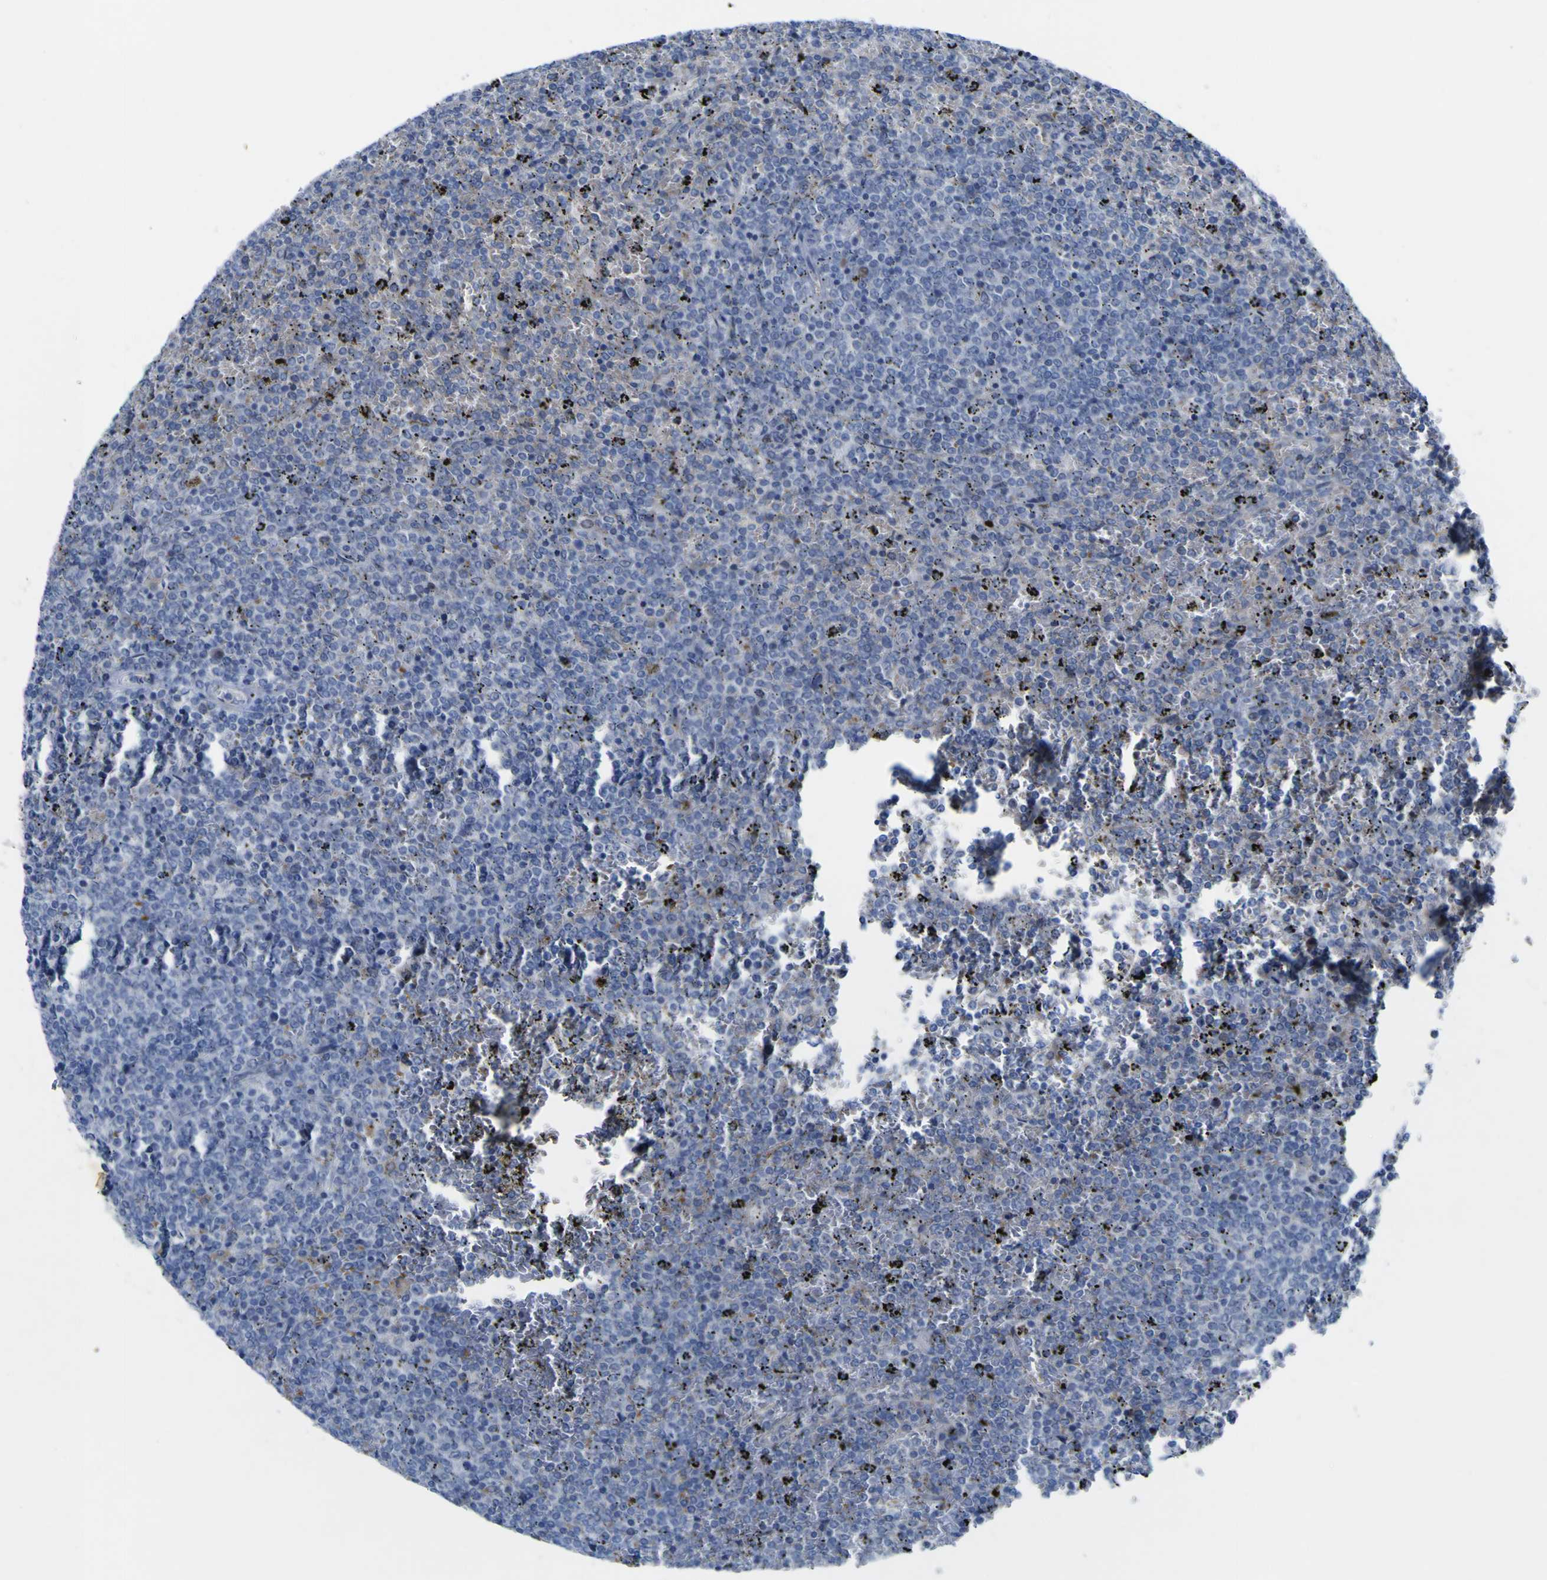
{"staining": {"intensity": "negative", "quantity": "none", "location": "none"}, "tissue": "lymphoma", "cell_type": "Tumor cells", "image_type": "cancer", "snomed": [{"axis": "morphology", "description": "Malignant lymphoma, non-Hodgkin's type, Low grade"}, {"axis": "topography", "description": "Spleen"}], "caption": "Immunohistochemistry (IHC) photomicrograph of neoplastic tissue: low-grade malignant lymphoma, non-Hodgkin's type stained with DAB exhibits no significant protein expression in tumor cells.", "gene": "NAV1", "patient": {"sex": "female", "age": 77}}